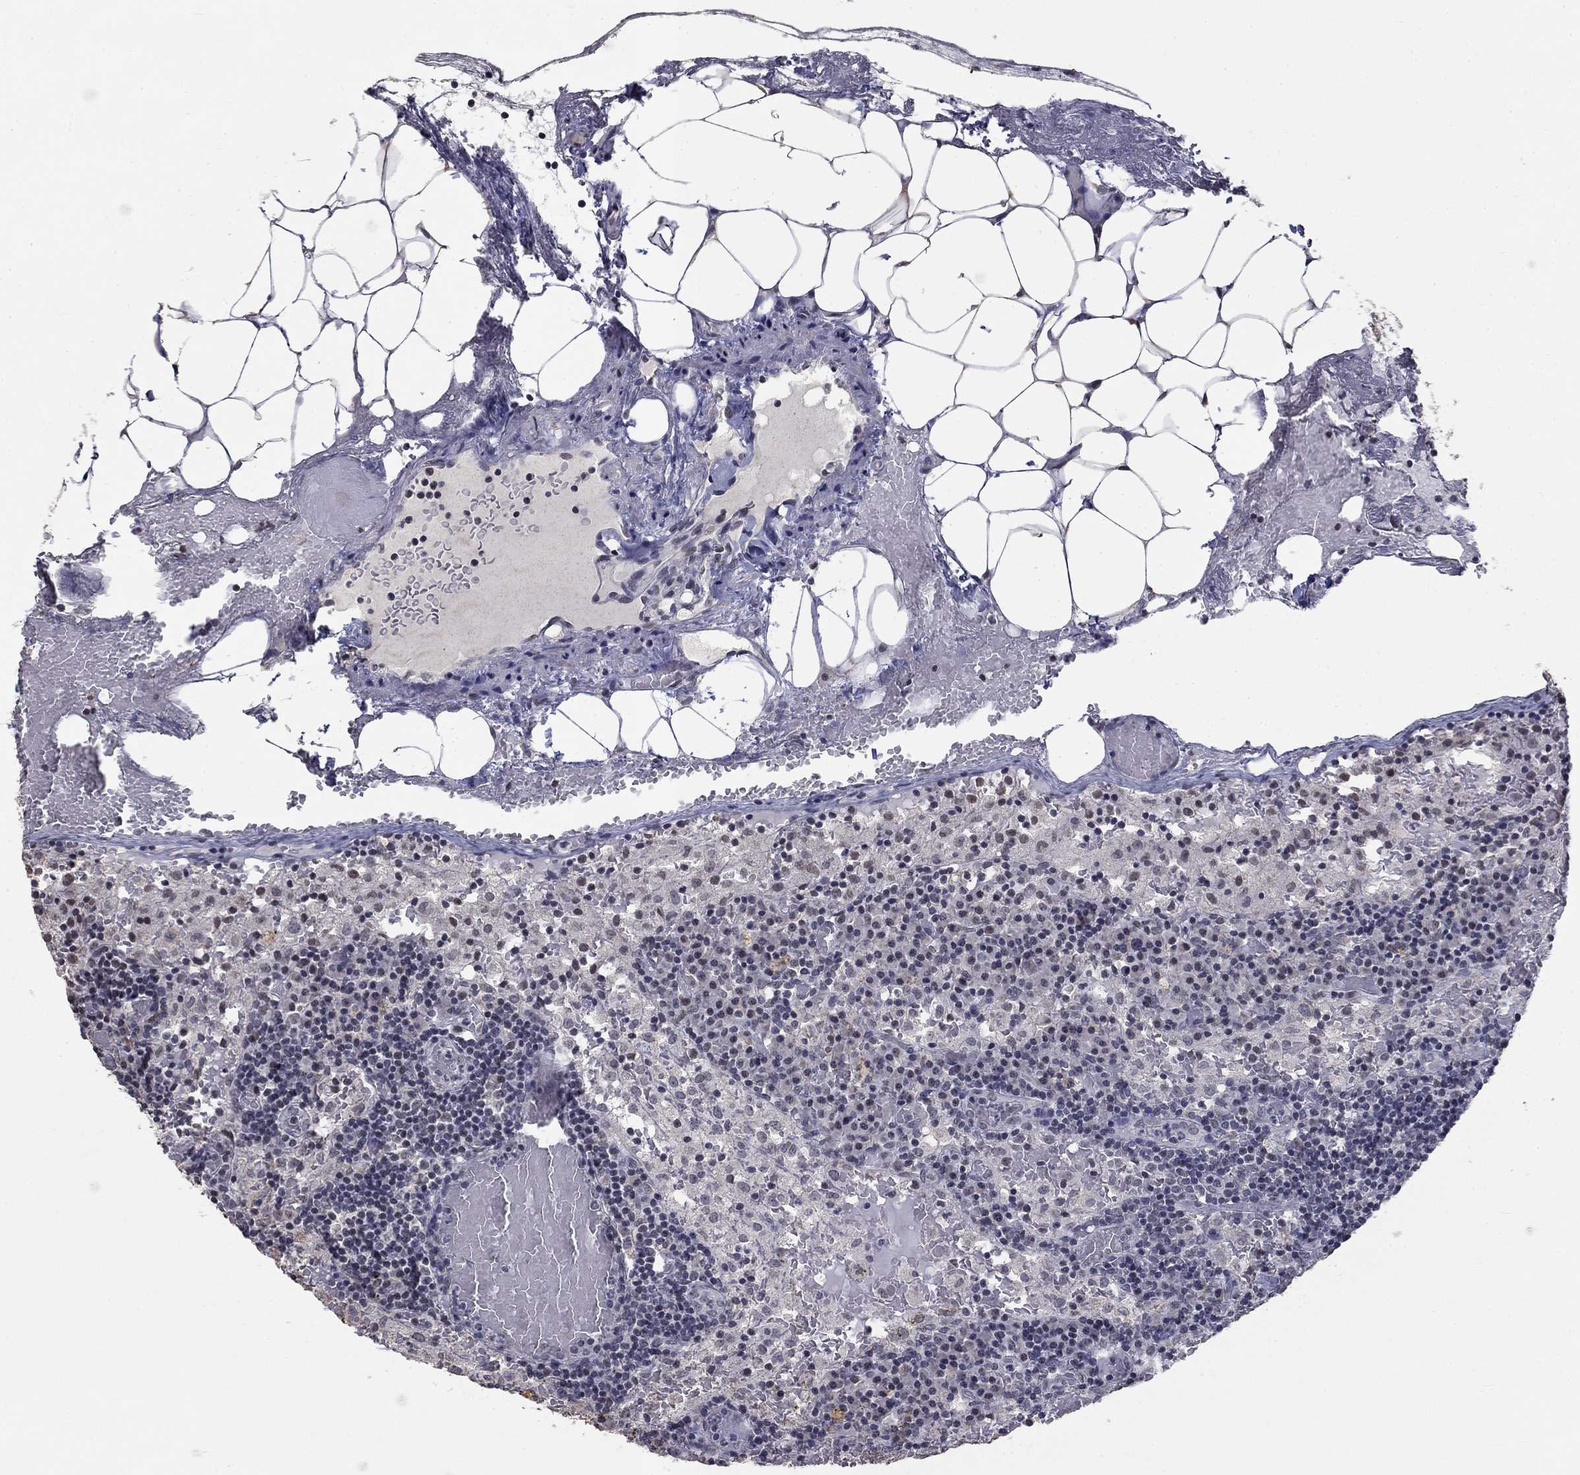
{"staining": {"intensity": "negative", "quantity": "none", "location": "none"}, "tissue": "lymph node", "cell_type": "Germinal center cells", "image_type": "normal", "snomed": [{"axis": "morphology", "description": "Normal tissue, NOS"}, {"axis": "topography", "description": "Lymph node"}], "caption": "Immunohistochemistry image of benign lymph node stained for a protein (brown), which displays no staining in germinal center cells. The staining is performed using DAB (3,3'-diaminobenzidine) brown chromogen with nuclei counter-stained in using hematoxylin.", "gene": "SPATA33", "patient": {"sex": "male", "age": 62}}